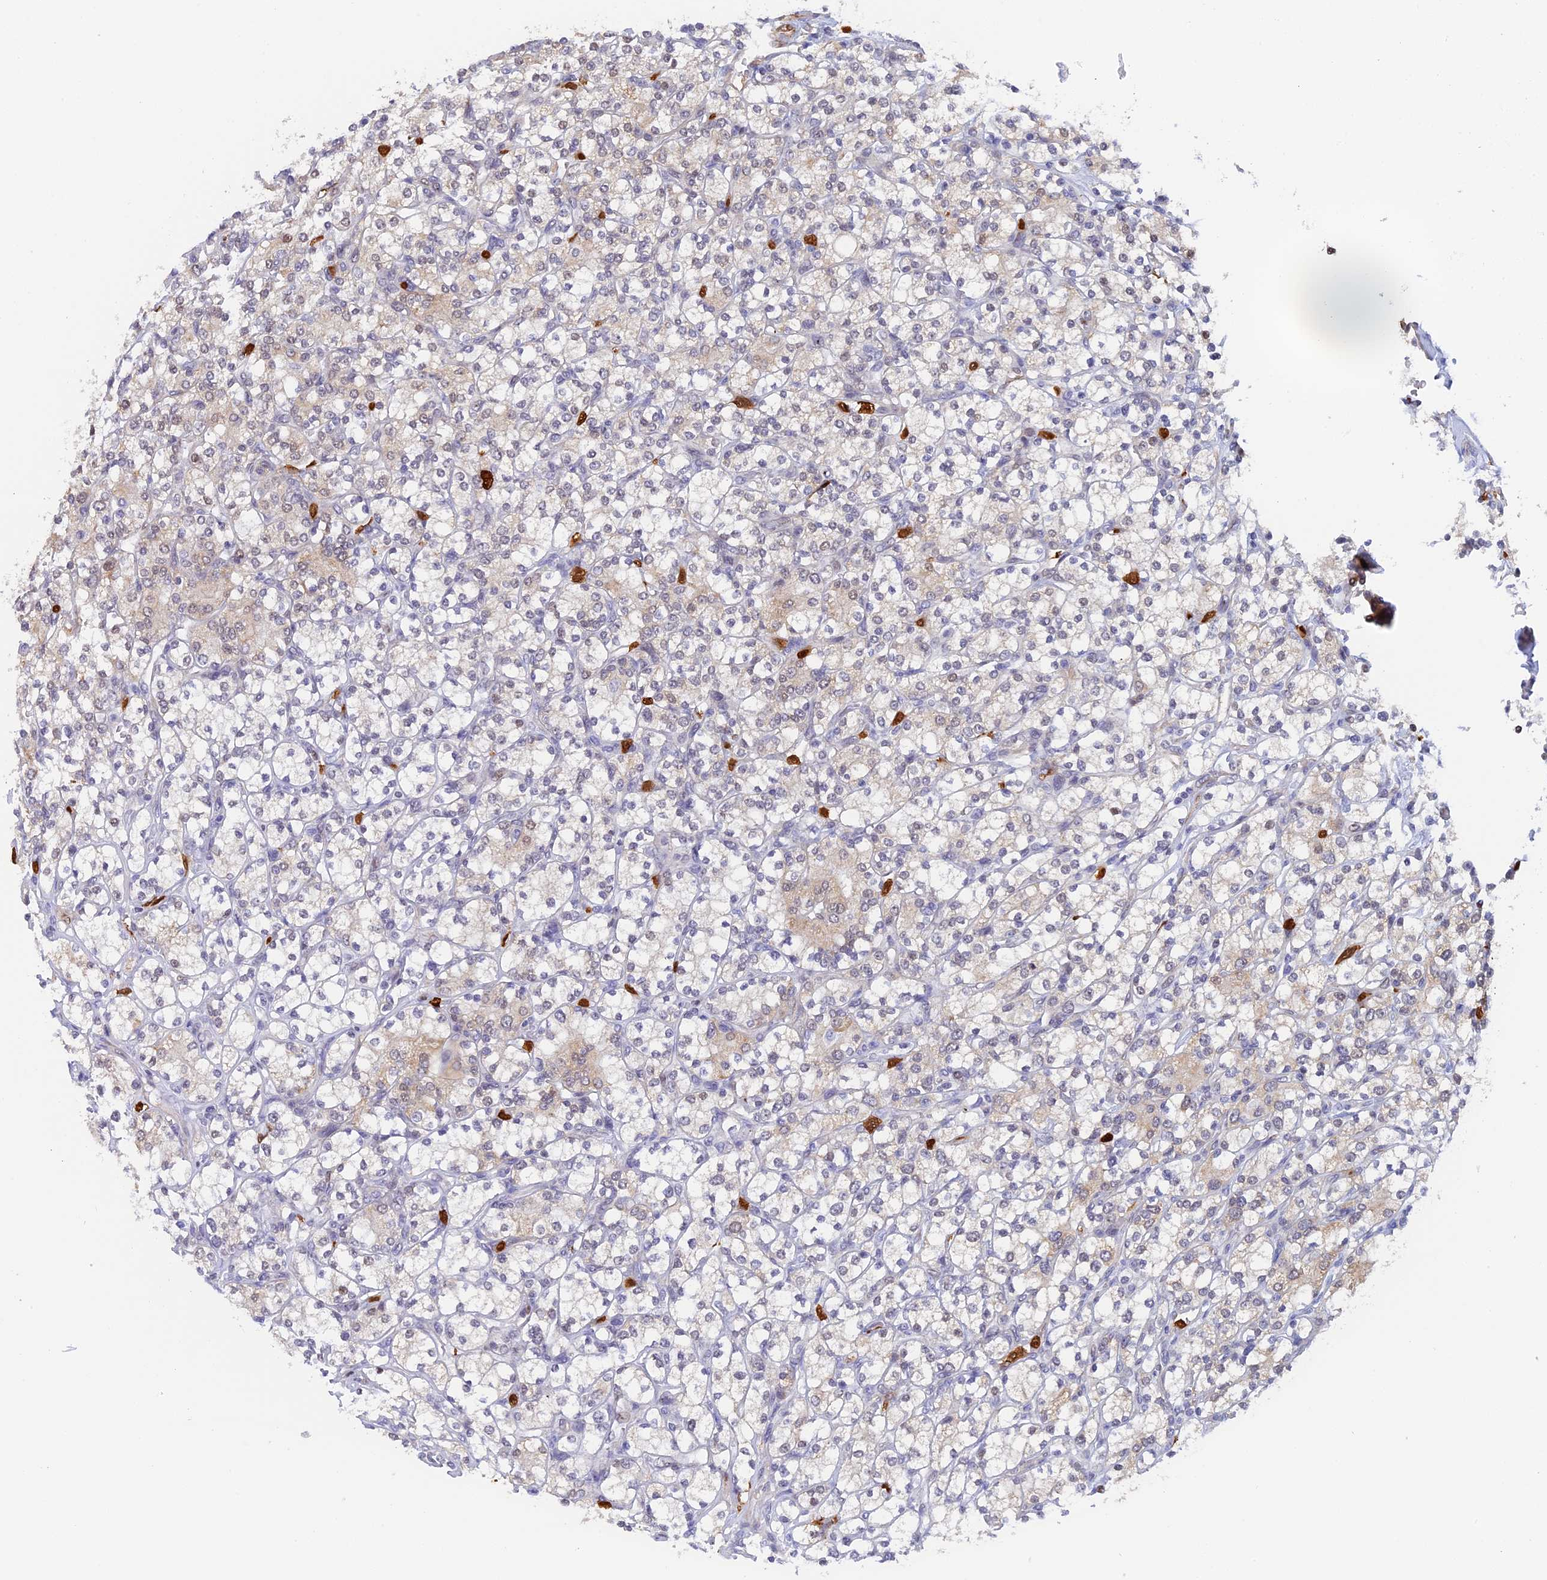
{"staining": {"intensity": "weak", "quantity": "<25%", "location": "cytoplasmic/membranous"}, "tissue": "renal cancer", "cell_type": "Tumor cells", "image_type": "cancer", "snomed": [{"axis": "morphology", "description": "Adenocarcinoma, NOS"}, {"axis": "topography", "description": "Kidney"}], "caption": "An image of renal adenocarcinoma stained for a protein shows no brown staining in tumor cells. Nuclei are stained in blue.", "gene": "SLC26A1", "patient": {"sex": "male", "age": 77}}